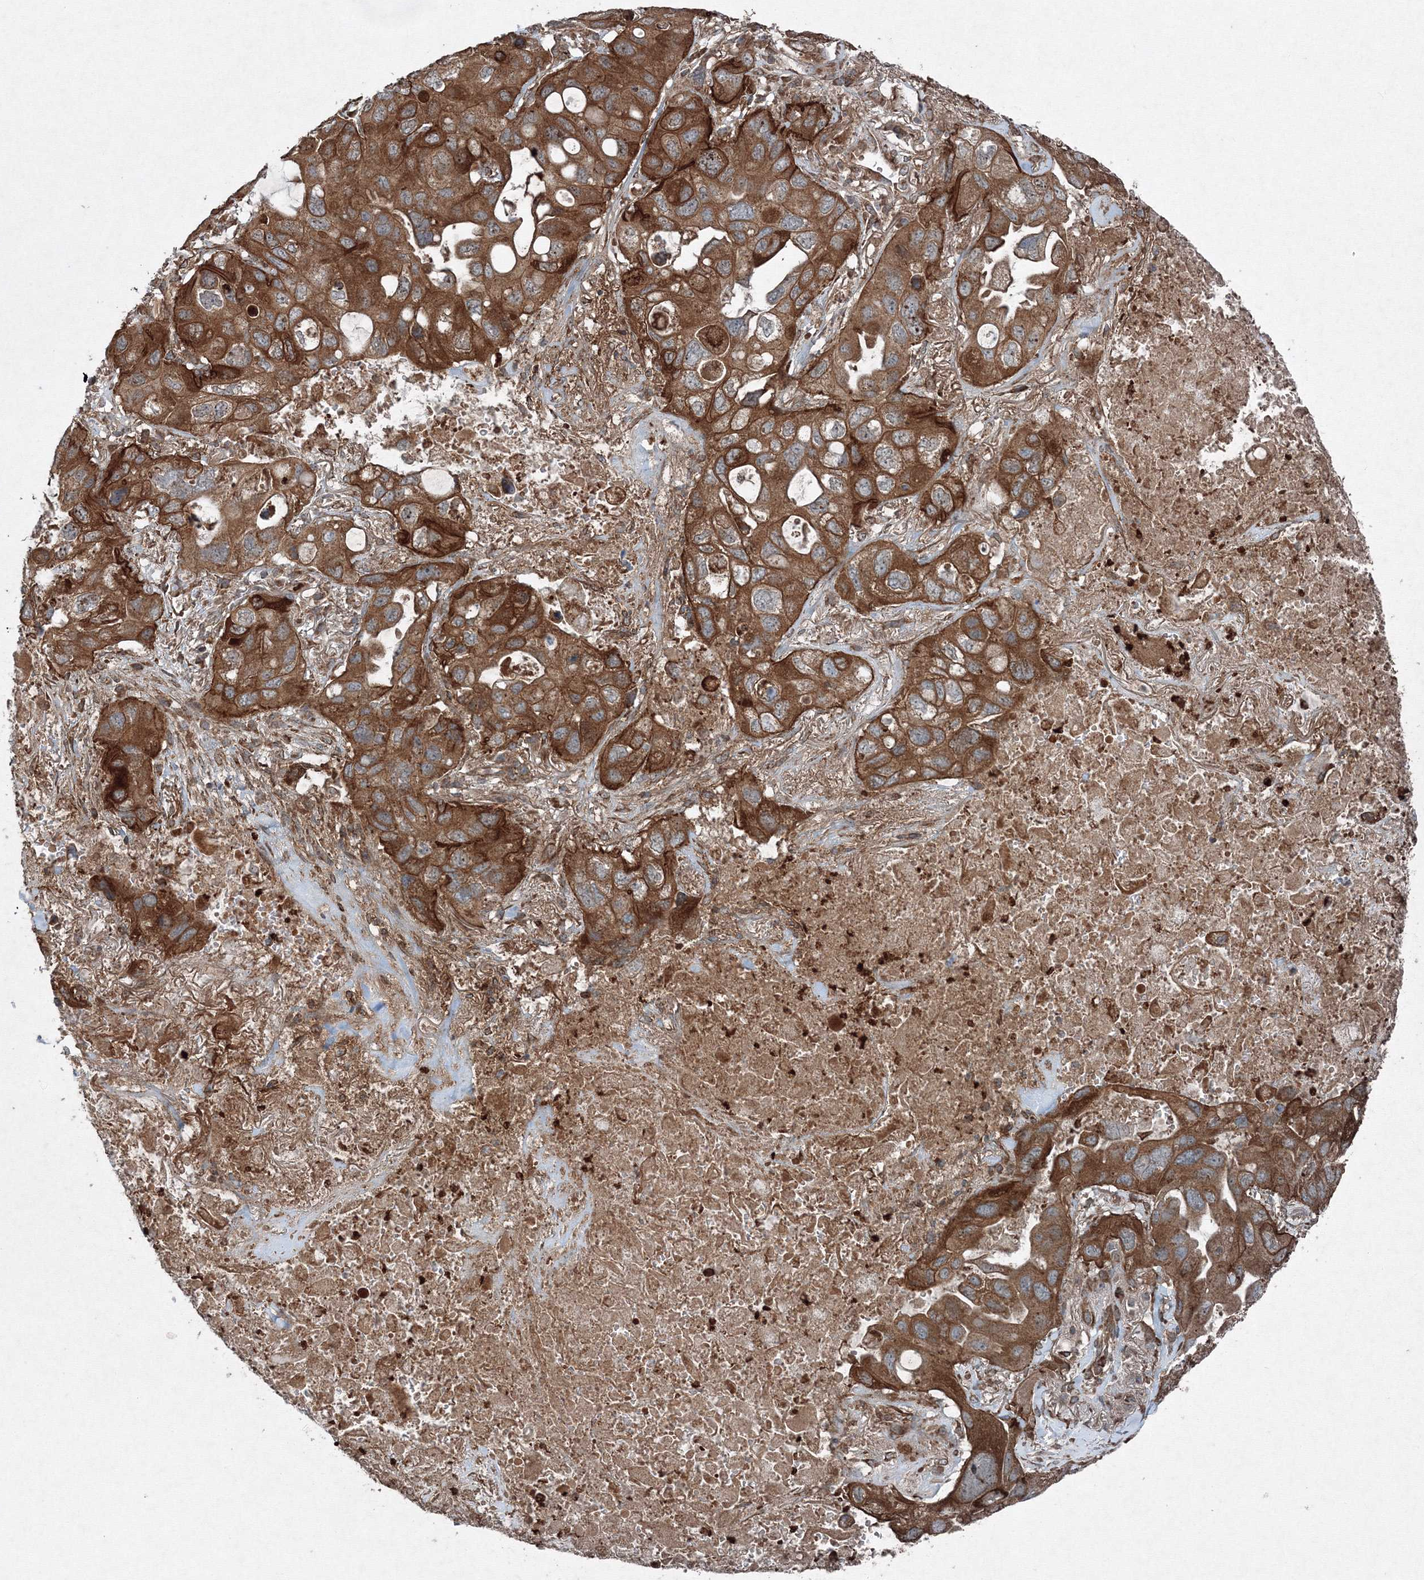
{"staining": {"intensity": "strong", "quantity": ">75%", "location": "cytoplasmic/membranous"}, "tissue": "lung cancer", "cell_type": "Tumor cells", "image_type": "cancer", "snomed": [{"axis": "morphology", "description": "Squamous cell carcinoma, NOS"}, {"axis": "topography", "description": "Lung"}], "caption": "Human lung cancer stained with a brown dye displays strong cytoplasmic/membranous positive positivity in approximately >75% of tumor cells.", "gene": "COPS7B", "patient": {"sex": "female", "age": 73}}